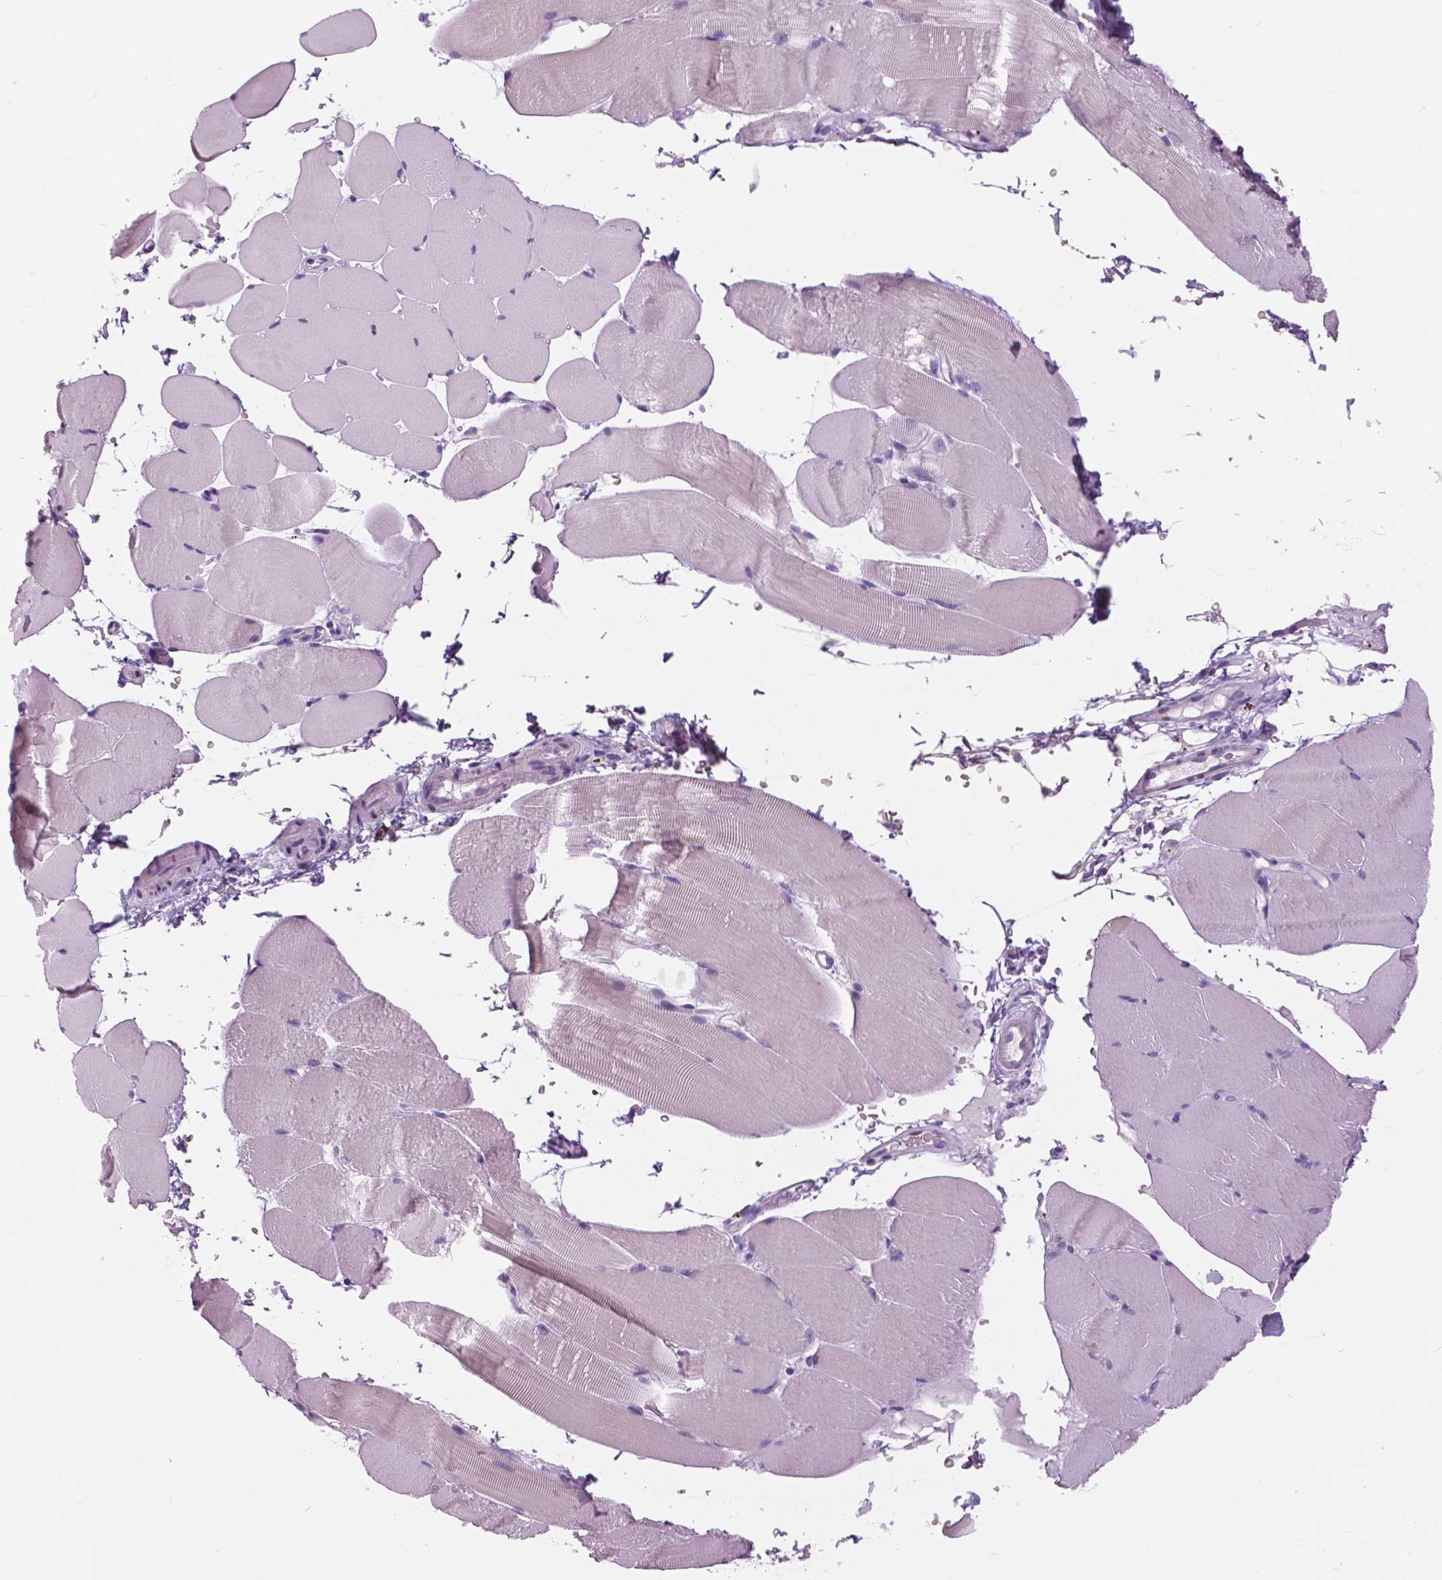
{"staining": {"intensity": "negative", "quantity": "none", "location": "none"}, "tissue": "skeletal muscle", "cell_type": "Myocytes", "image_type": "normal", "snomed": [{"axis": "morphology", "description": "Normal tissue, NOS"}, {"axis": "topography", "description": "Skeletal muscle"}], "caption": "High power microscopy image of an immunohistochemistry histopathology image of normal skeletal muscle, revealing no significant positivity in myocytes.", "gene": "SERPINI1", "patient": {"sex": "female", "age": 37}}